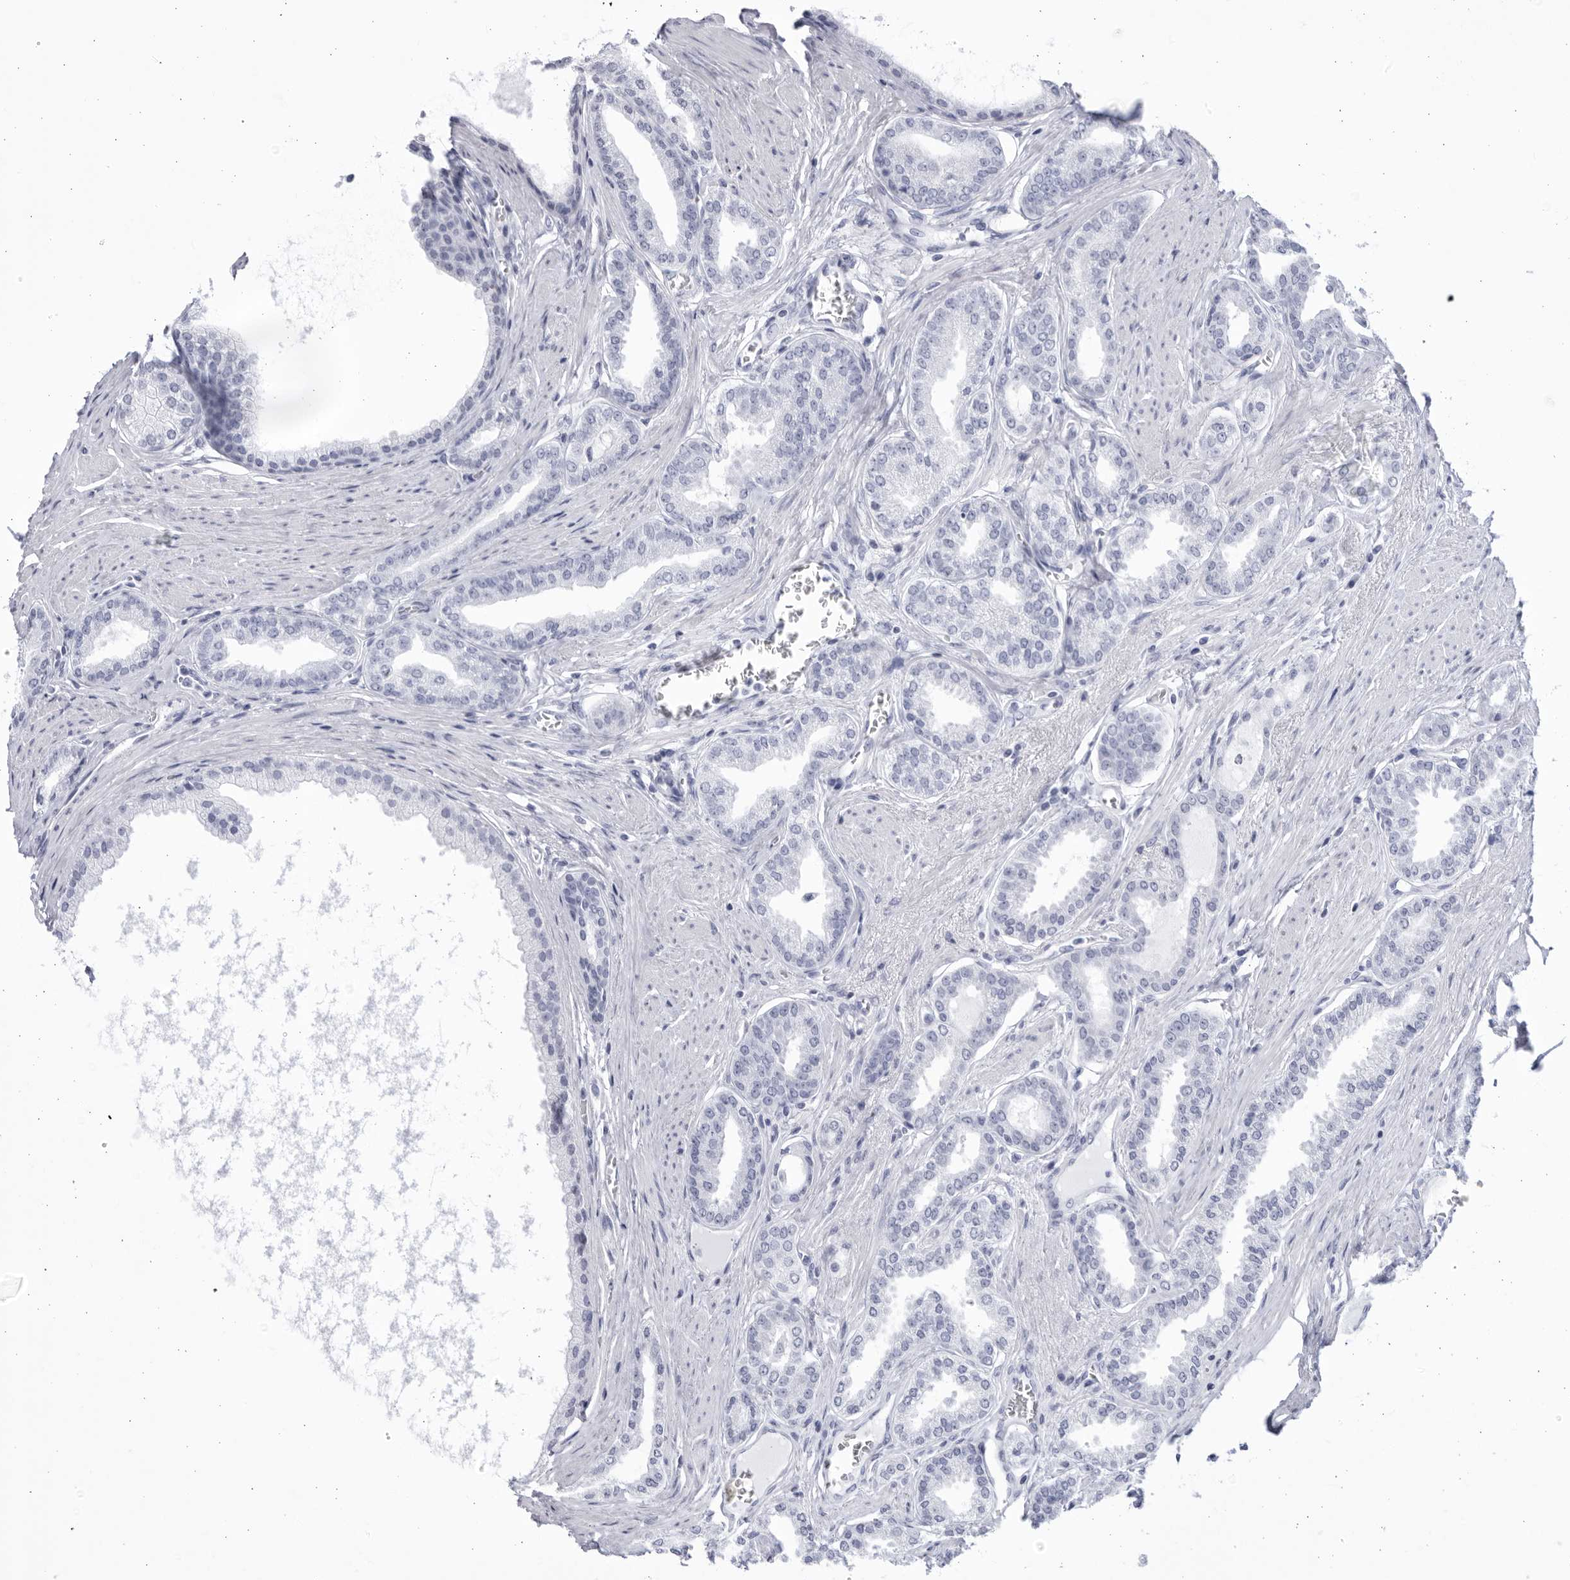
{"staining": {"intensity": "negative", "quantity": "none", "location": "none"}, "tissue": "prostate cancer", "cell_type": "Tumor cells", "image_type": "cancer", "snomed": [{"axis": "morphology", "description": "Adenocarcinoma, Low grade"}, {"axis": "topography", "description": "Prostate"}], "caption": "This is an immunohistochemistry (IHC) histopathology image of prostate cancer (low-grade adenocarcinoma). There is no expression in tumor cells.", "gene": "CCDC181", "patient": {"sex": "male", "age": 63}}